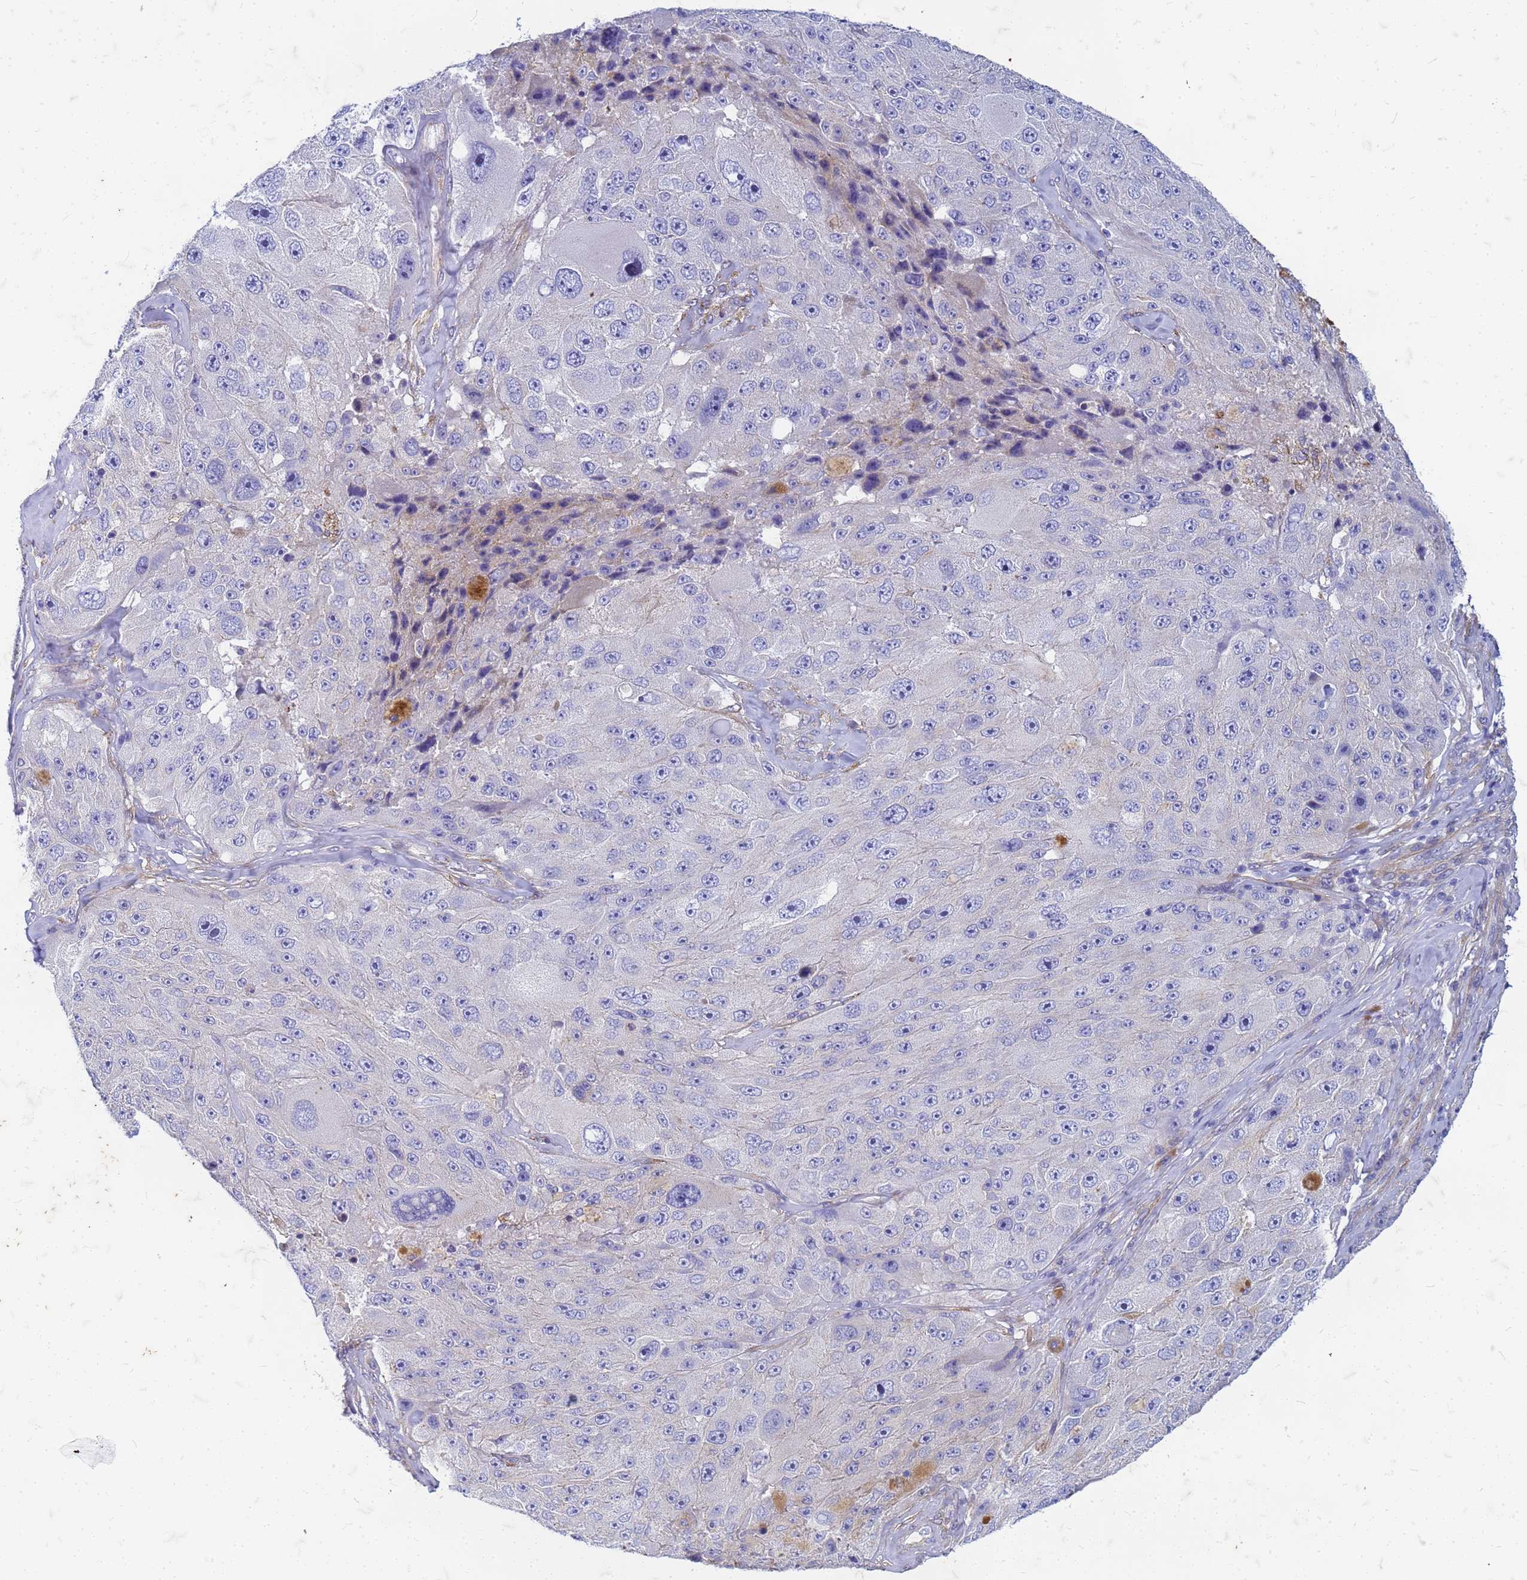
{"staining": {"intensity": "negative", "quantity": "none", "location": "none"}, "tissue": "melanoma", "cell_type": "Tumor cells", "image_type": "cancer", "snomed": [{"axis": "morphology", "description": "Malignant melanoma, Metastatic site"}, {"axis": "topography", "description": "Lymph node"}], "caption": "Tumor cells show no significant positivity in melanoma.", "gene": "TRIM64B", "patient": {"sex": "male", "age": 62}}